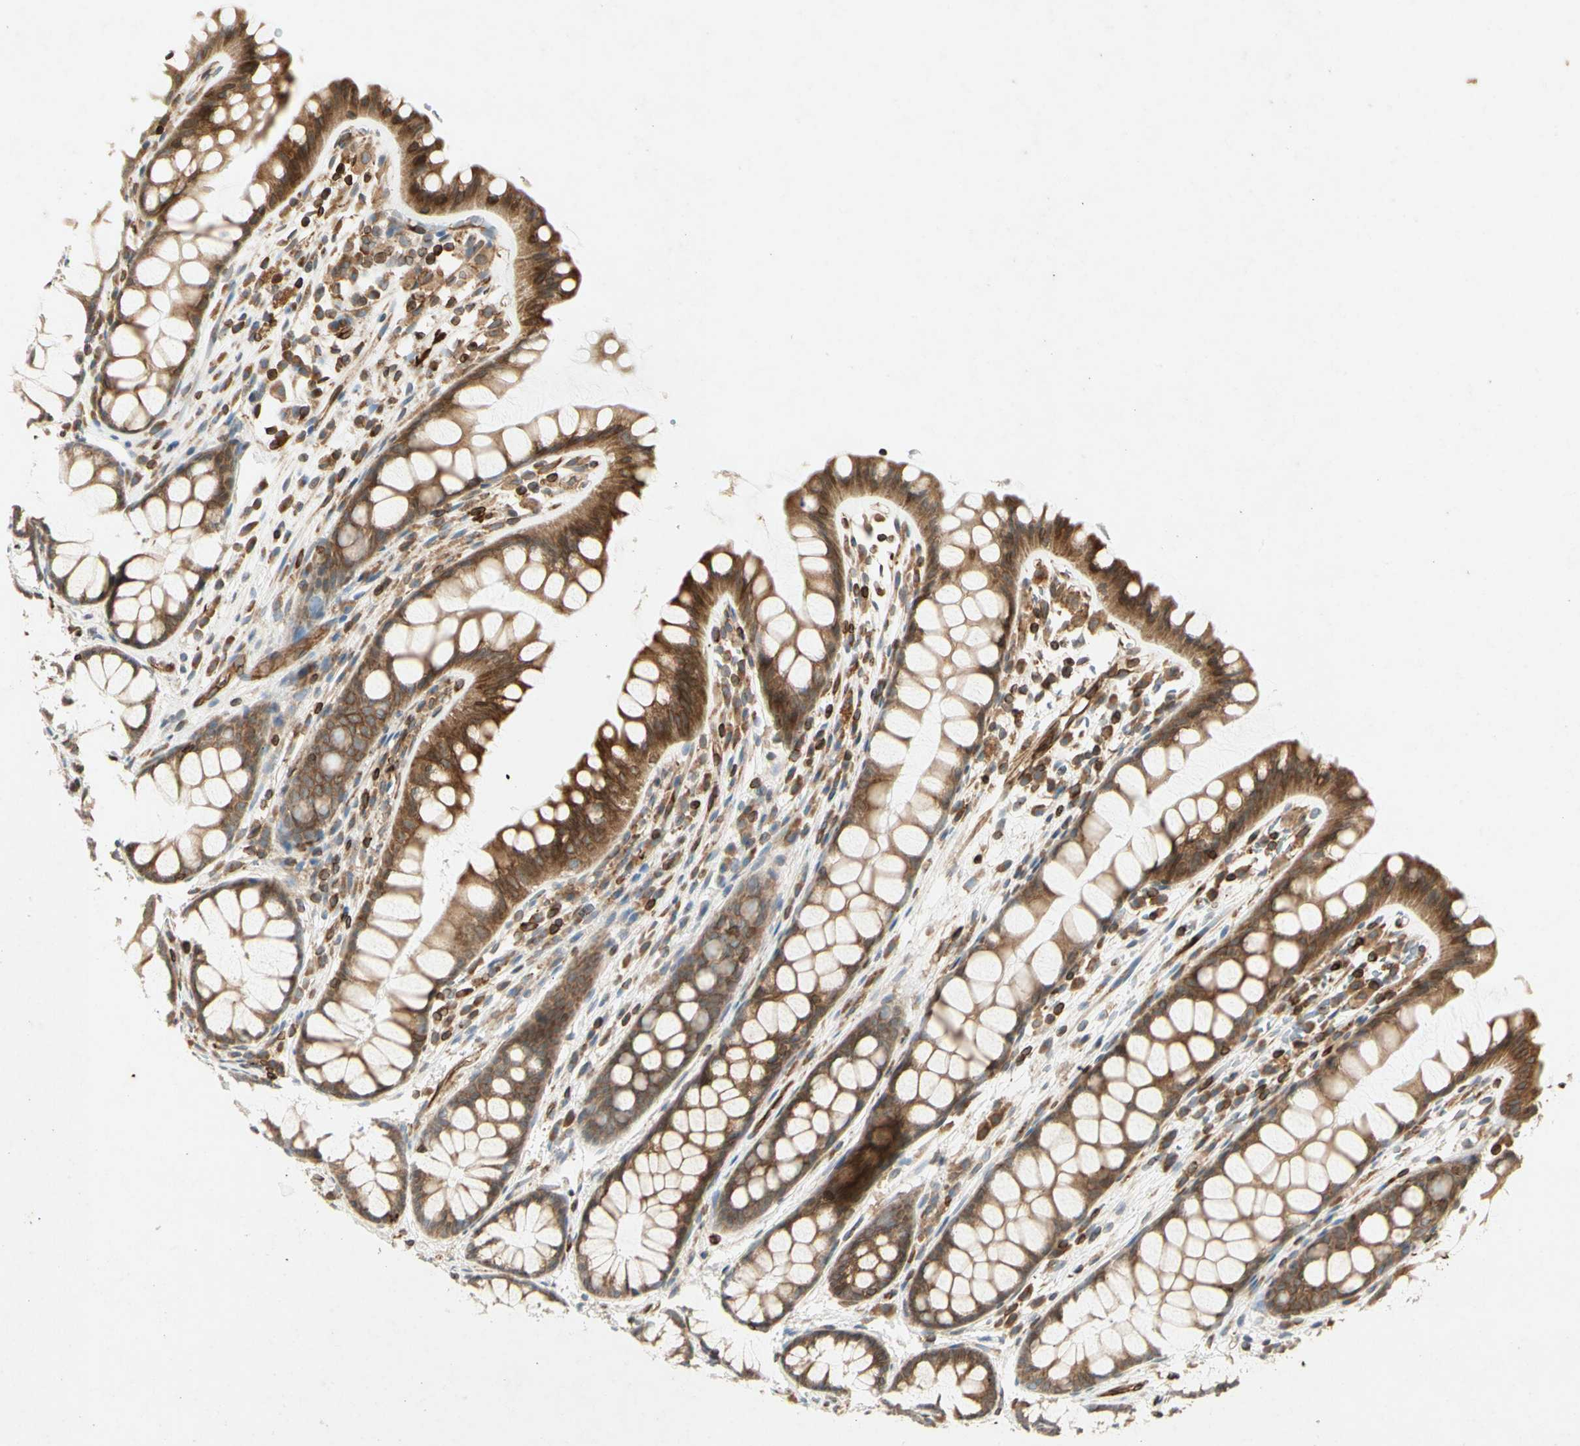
{"staining": {"intensity": "moderate", "quantity": ">75%", "location": "cytoplasmic/membranous"}, "tissue": "colon", "cell_type": "Endothelial cells", "image_type": "normal", "snomed": [{"axis": "morphology", "description": "Normal tissue, NOS"}, {"axis": "topography", "description": "Colon"}], "caption": "Immunohistochemical staining of benign colon reveals >75% levels of moderate cytoplasmic/membranous protein positivity in approximately >75% of endothelial cells. Using DAB (brown) and hematoxylin (blue) stains, captured at high magnification using brightfield microscopy.", "gene": "TAPBP", "patient": {"sex": "female", "age": 55}}